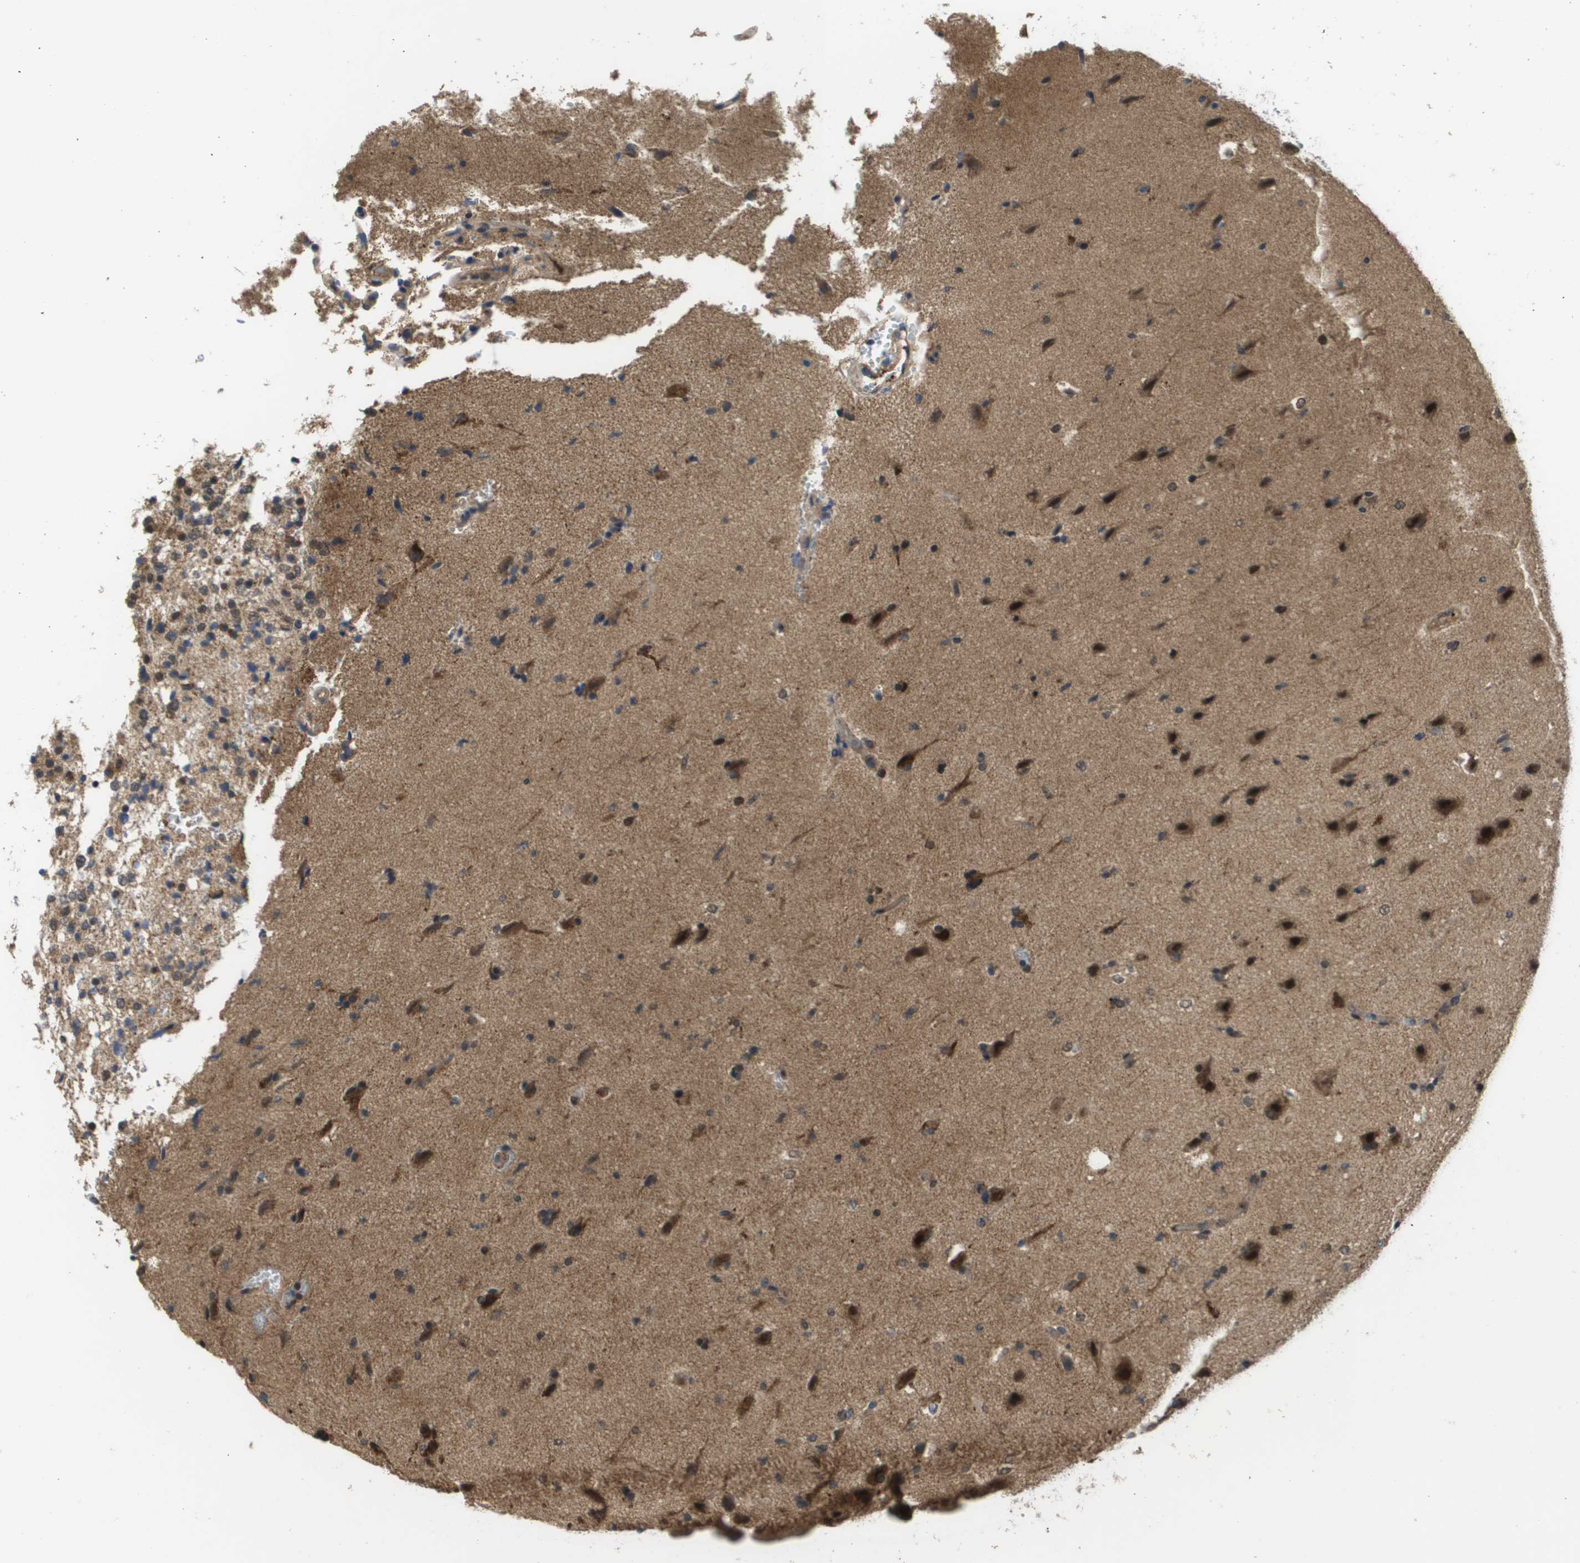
{"staining": {"intensity": "moderate", "quantity": "25%-75%", "location": "cytoplasmic/membranous,nuclear"}, "tissue": "glioma", "cell_type": "Tumor cells", "image_type": "cancer", "snomed": [{"axis": "morphology", "description": "Glioma, malignant, Low grade"}, {"axis": "topography", "description": "Brain"}], "caption": "Protein staining by immunohistochemistry demonstrates moderate cytoplasmic/membranous and nuclear expression in about 25%-75% of tumor cells in malignant low-grade glioma.", "gene": "RBM38", "patient": {"sex": "female", "age": 37}}